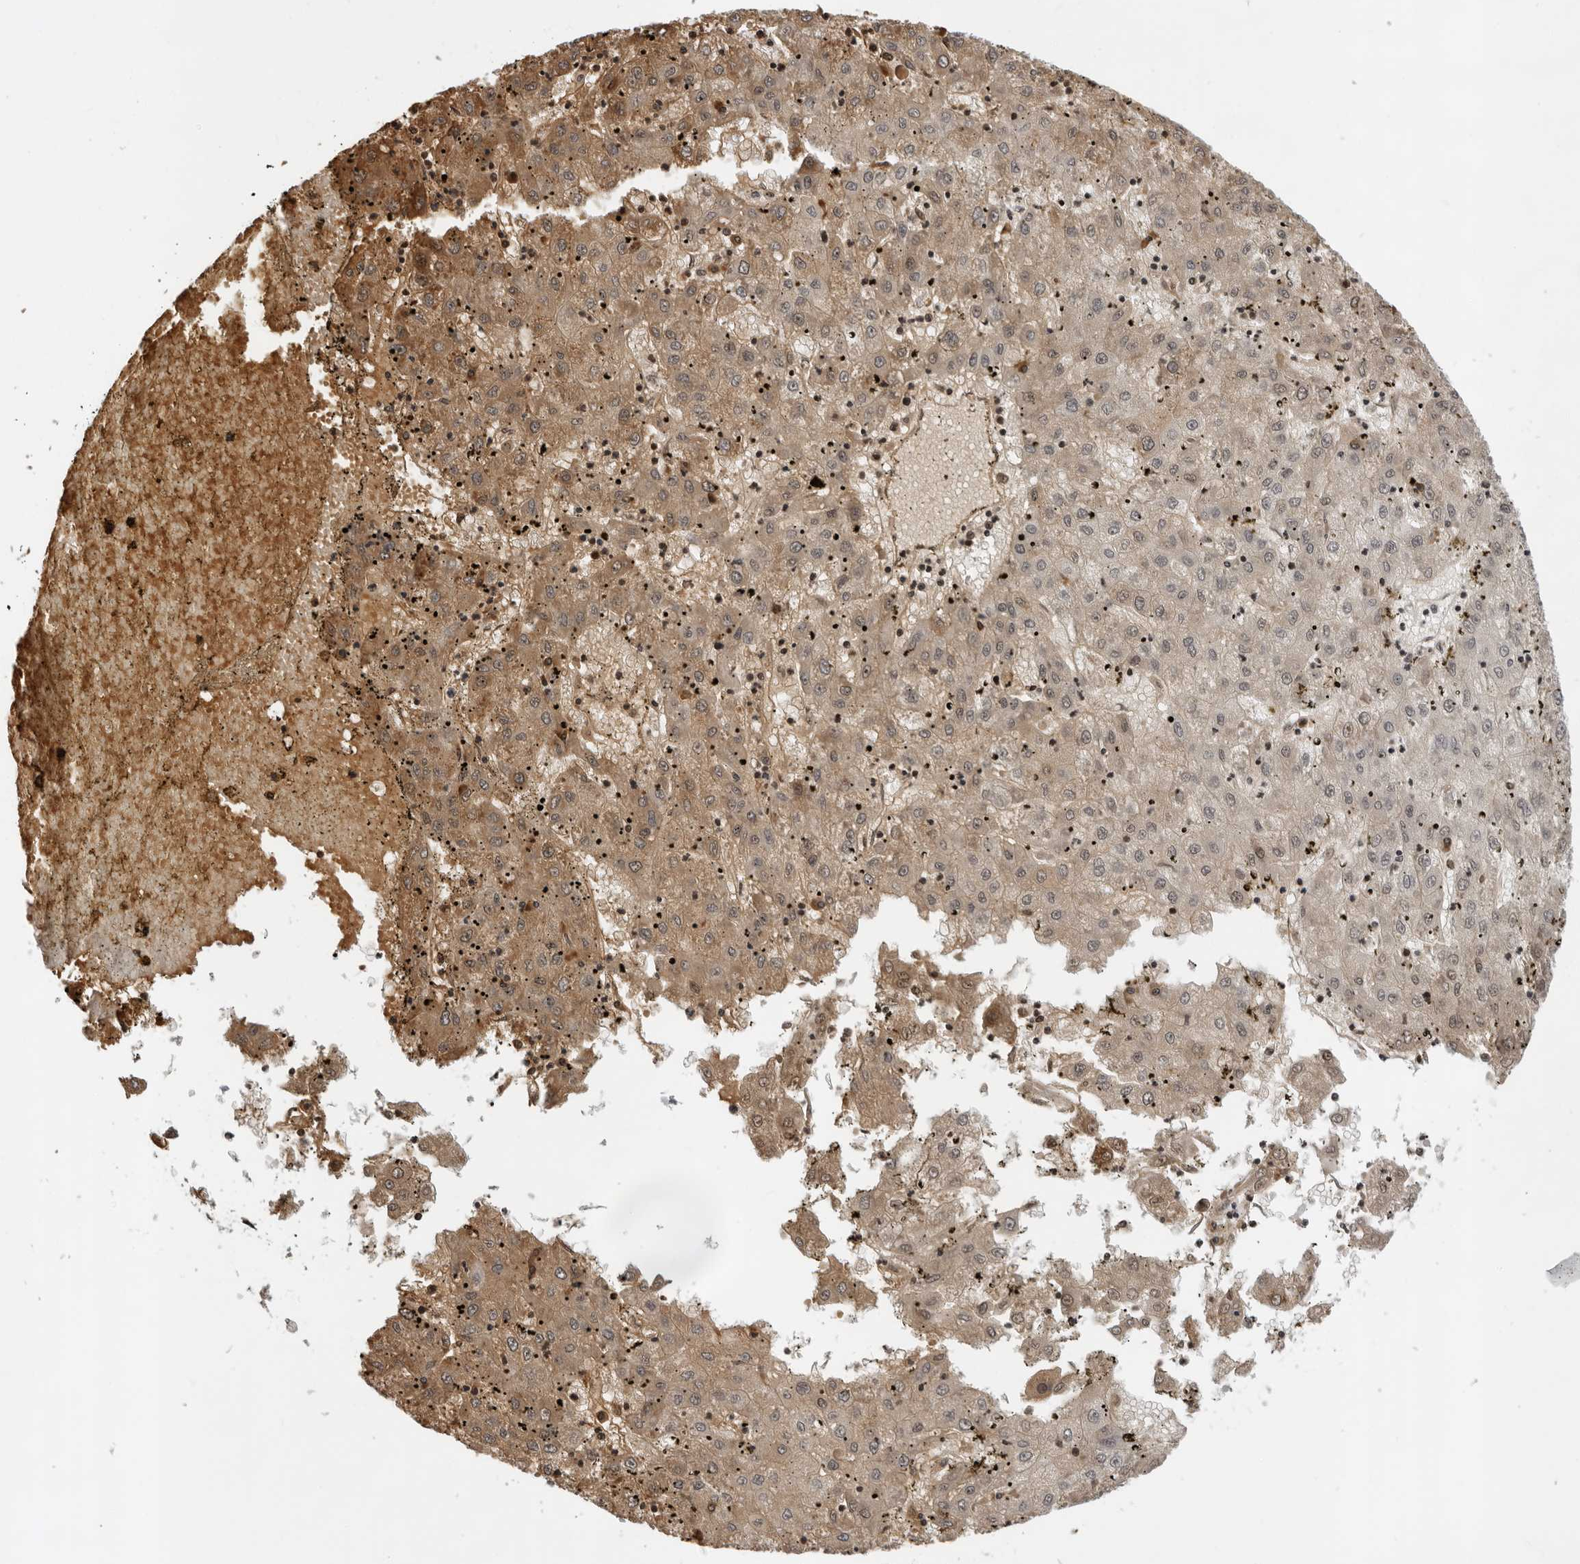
{"staining": {"intensity": "moderate", "quantity": ">75%", "location": "cytoplasmic/membranous,nuclear"}, "tissue": "liver cancer", "cell_type": "Tumor cells", "image_type": "cancer", "snomed": [{"axis": "morphology", "description": "Carcinoma, Hepatocellular, NOS"}, {"axis": "topography", "description": "Liver"}], "caption": "This is a photomicrograph of immunohistochemistry (IHC) staining of hepatocellular carcinoma (liver), which shows moderate expression in the cytoplasmic/membranous and nuclear of tumor cells.", "gene": "USP1", "patient": {"sex": "male", "age": 72}}